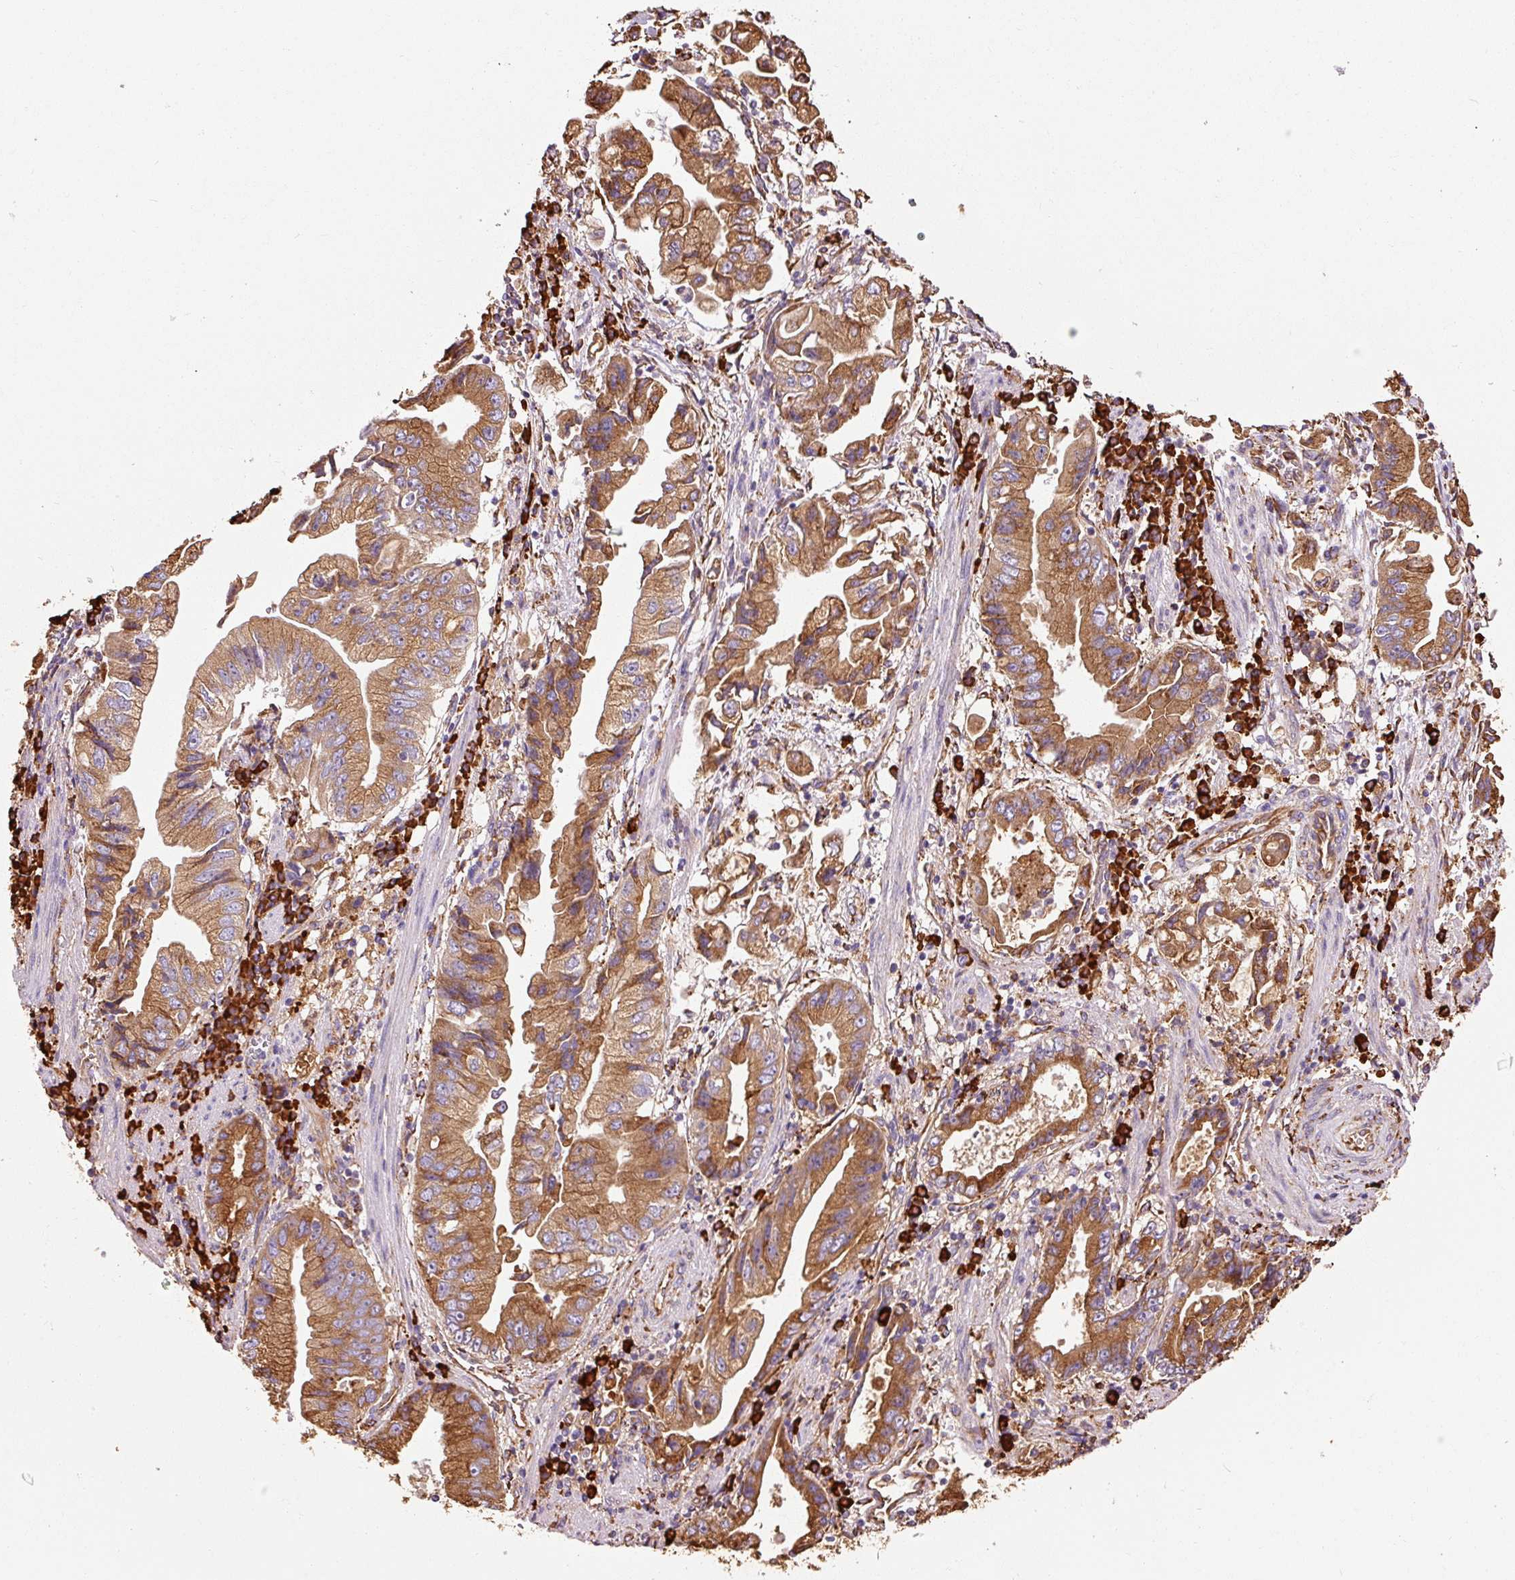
{"staining": {"intensity": "moderate", "quantity": ">75%", "location": "cytoplasmic/membranous"}, "tissue": "stomach cancer", "cell_type": "Tumor cells", "image_type": "cancer", "snomed": [{"axis": "morphology", "description": "Adenocarcinoma, NOS"}, {"axis": "topography", "description": "Stomach"}], "caption": "Tumor cells reveal medium levels of moderate cytoplasmic/membranous staining in approximately >75% of cells in stomach cancer. (DAB IHC with brightfield microscopy, high magnification).", "gene": "KLC1", "patient": {"sex": "male", "age": 62}}